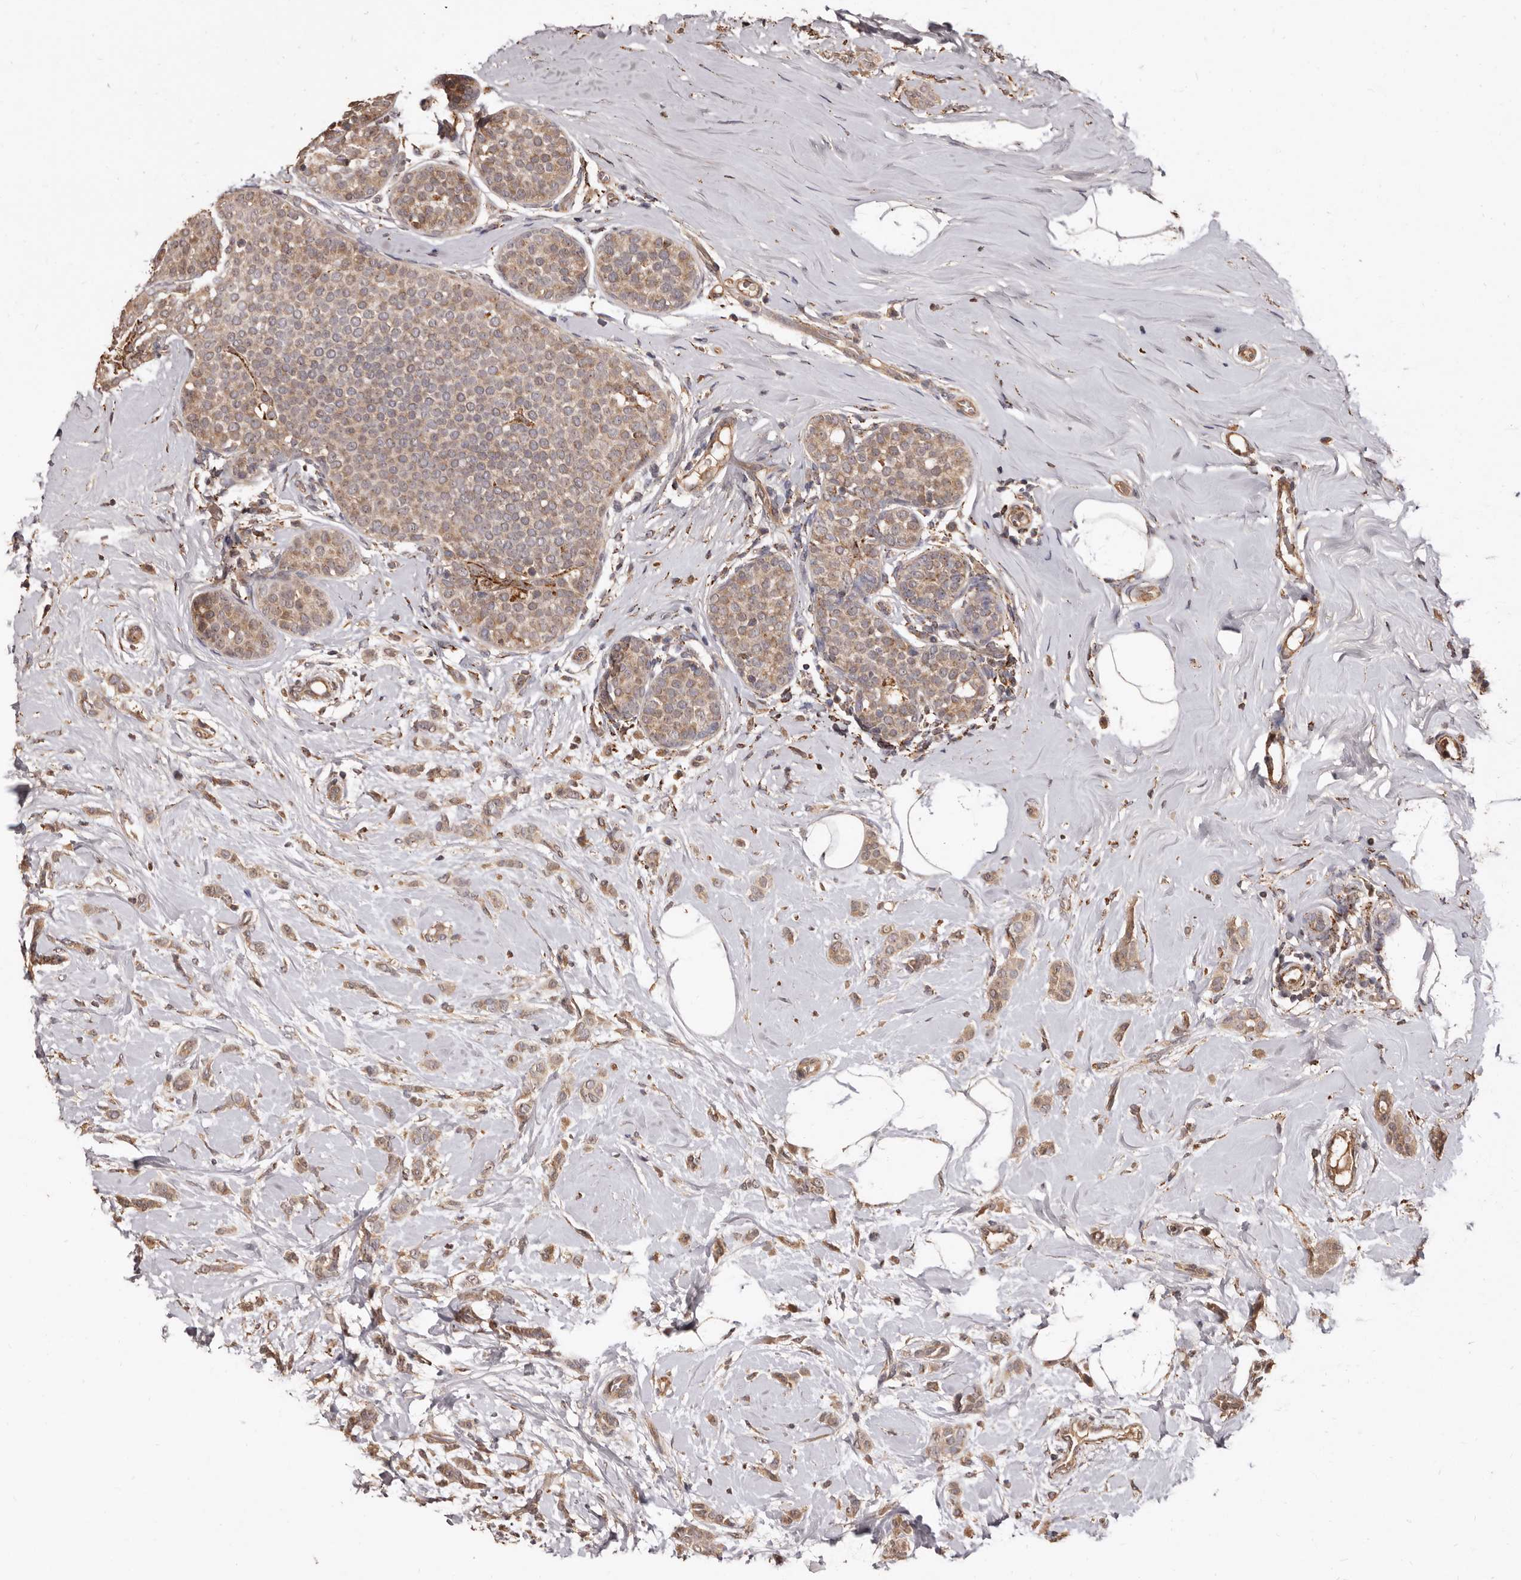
{"staining": {"intensity": "moderate", "quantity": ">75%", "location": "cytoplasmic/membranous"}, "tissue": "breast cancer", "cell_type": "Tumor cells", "image_type": "cancer", "snomed": [{"axis": "morphology", "description": "Lobular carcinoma, in situ"}, {"axis": "morphology", "description": "Lobular carcinoma"}, {"axis": "topography", "description": "Breast"}], "caption": "A high-resolution image shows immunohistochemistry (IHC) staining of lobular carcinoma in situ (breast), which shows moderate cytoplasmic/membranous staining in about >75% of tumor cells. The staining was performed using DAB (3,3'-diaminobenzidine) to visualize the protein expression in brown, while the nuclei were stained in blue with hematoxylin (Magnification: 20x).", "gene": "AKAP7", "patient": {"sex": "female", "age": 41}}